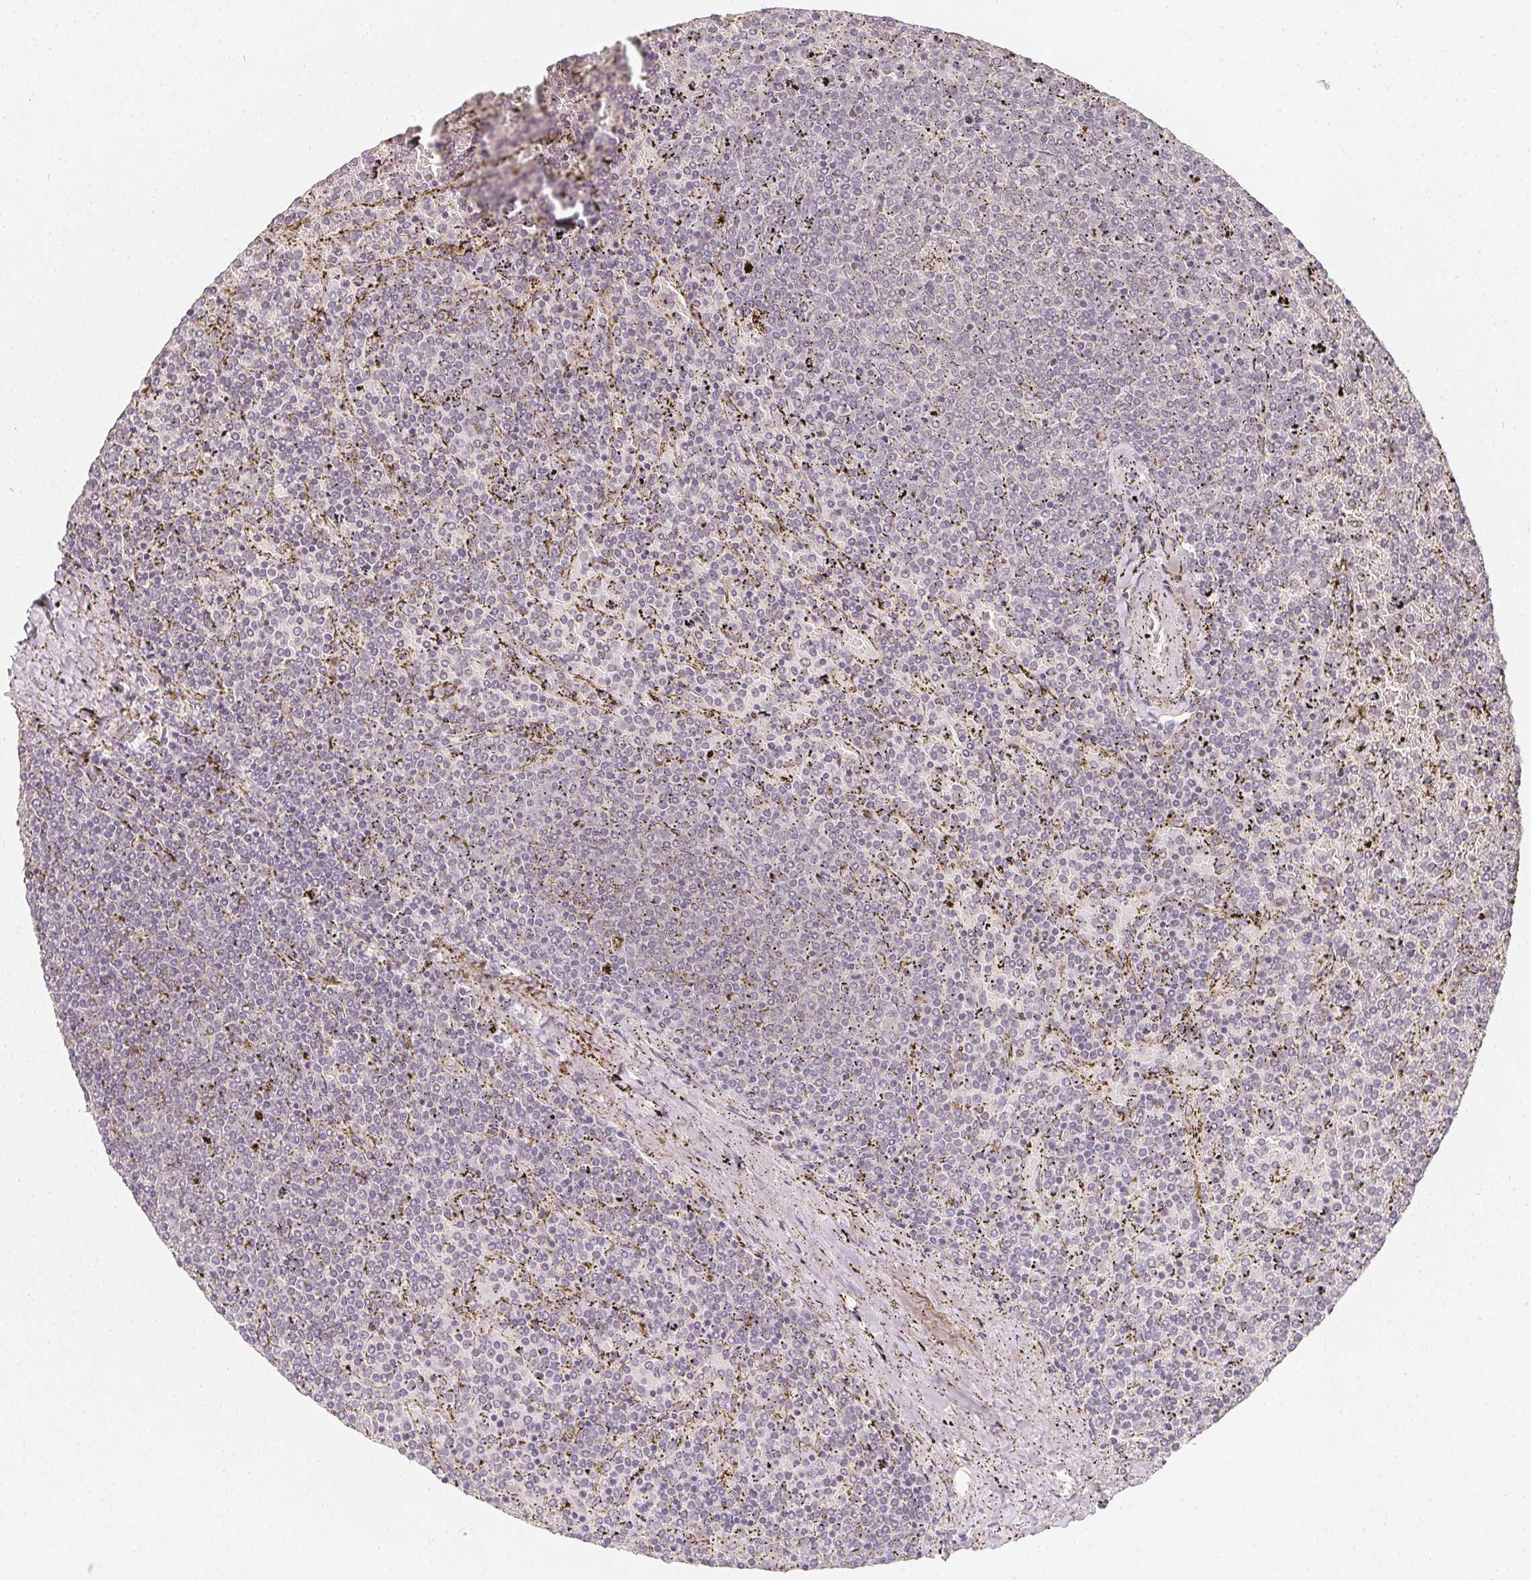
{"staining": {"intensity": "negative", "quantity": "none", "location": "none"}, "tissue": "lymphoma", "cell_type": "Tumor cells", "image_type": "cancer", "snomed": [{"axis": "morphology", "description": "Malignant lymphoma, non-Hodgkin's type, Low grade"}, {"axis": "topography", "description": "Spleen"}], "caption": "IHC micrograph of neoplastic tissue: human lymphoma stained with DAB (3,3'-diaminobenzidine) displays no significant protein expression in tumor cells.", "gene": "SOAT1", "patient": {"sex": "female", "age": 77}}